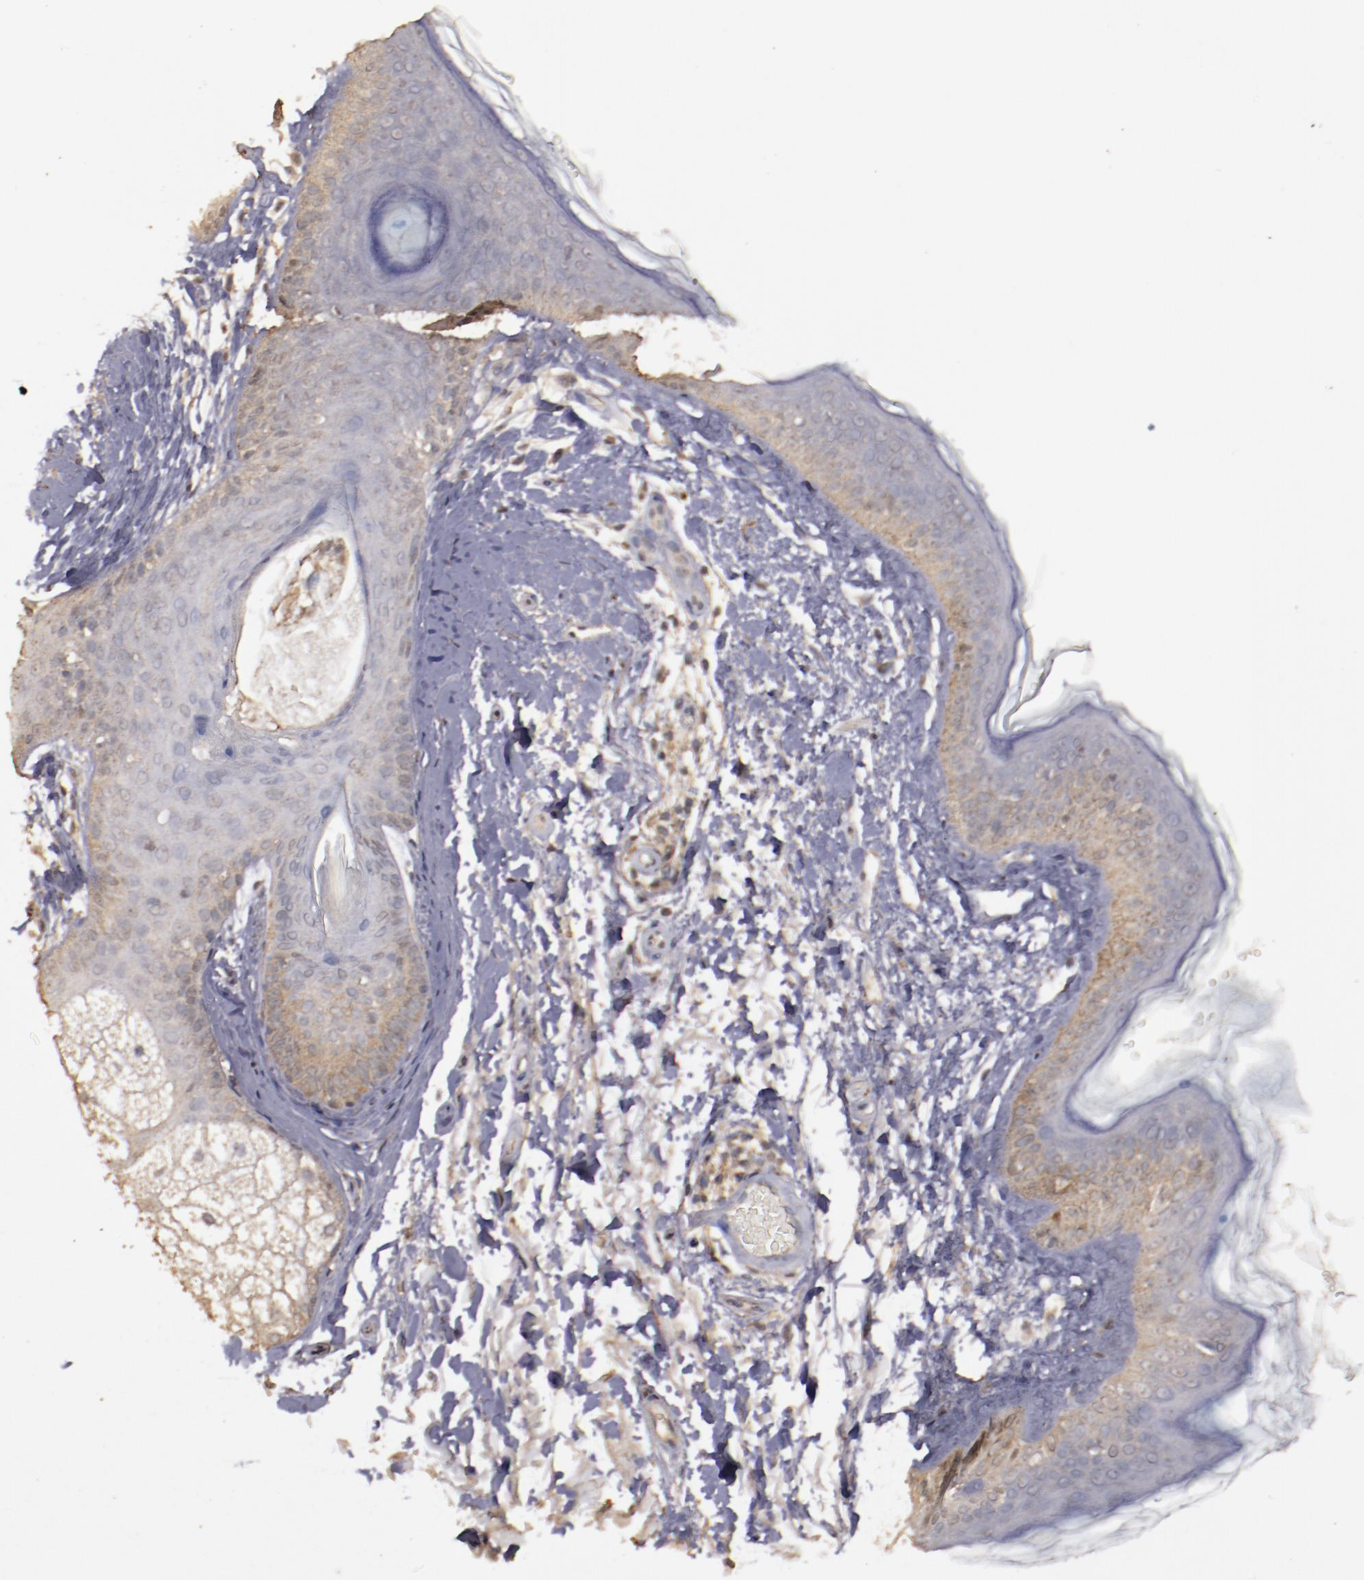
{"staining": {"intensity": "negative", "quantity": "none", "location": "none"}, "tissue": "skin", "cell_type": "Fibroblasts", "image_type": "normal", "snomed": [{"axis": "morphology", "description": "Normal tissue, NOS"}, {"axis": "topography", "description": "Skin"}], "caption": "An IHC histopathology image of normal skin is shown. There is no staining in fibroblasts of skin. (DAB (3,3'-diaminobenzidine) IHC visualized using brightfield microscopy, high magnification).", "gene": "FAT1", "patient": {"sex": "male", "age": 63}}